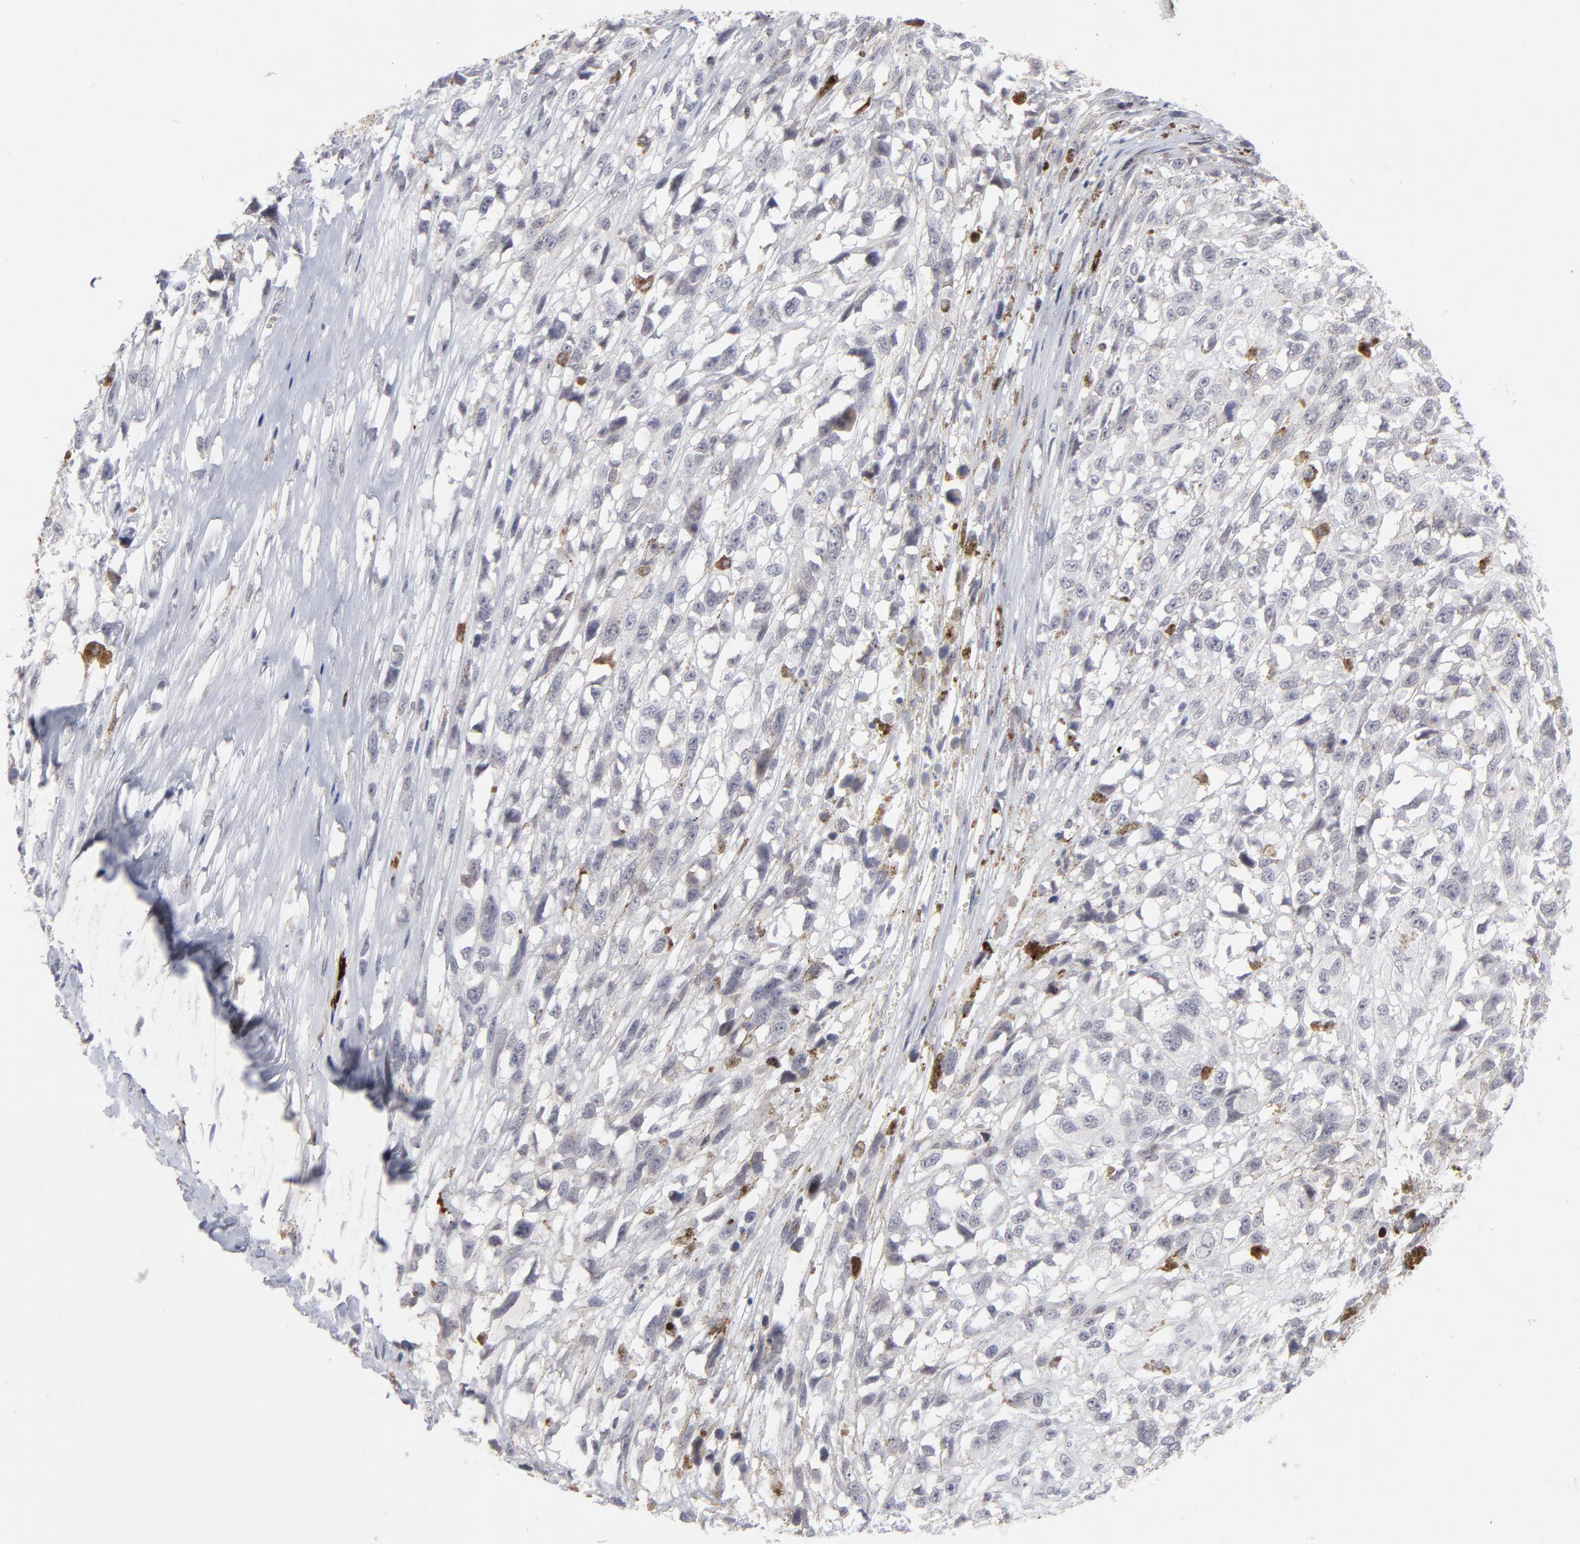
{"staining": {"intensity": "negative", "quantity": "none", "location": "none"}, "tissue": "melanoma", "cell_type": "Tumor cells", "image_type": "cancer", "snomed": [{"axis": "morphology", "description": "Malignant melanoma, Metastatic site"}, {"axis": "topography", "description": "Lymph node"}], "caption": "Immunohistochemistry (IHC) micrograph of human malignant melanoma (metastatic site) stained for a protein (brown), which exhibits no positivity in tumor cells. Brightfield microscopy of IHC stained with DAB (brown) and hematoxylin (blue), captured at high magnification.", "gene": "CCR2", "patient": {"sex": "male", "age": 59}}